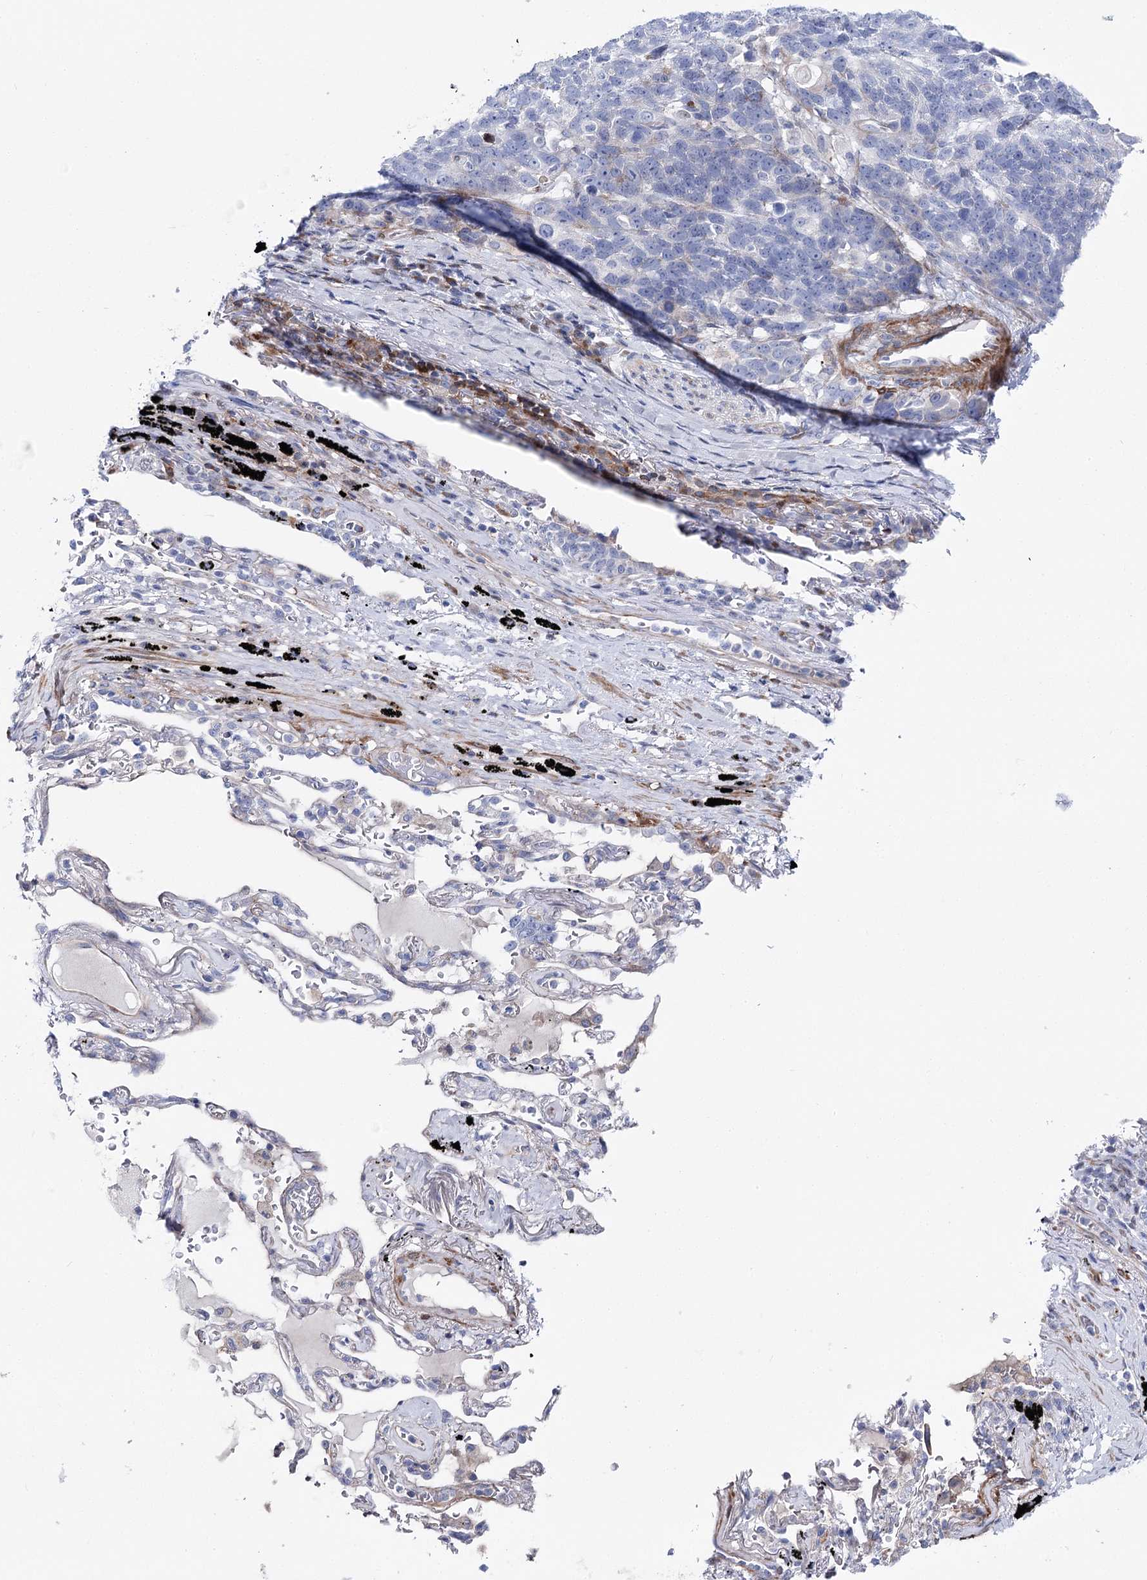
{"staining": {"intensity": "negative", "quantity": "none", "location": "none"}, "tissue": "lung cancer", "cell_type": "Tumor cells", "image_type": "cancer", "snomed": [{"axis": "morphology", "description": "Squamous cell carcinoma, NOS"}, {"axis": "topography", "description": "Lung"}], "caption": "Lung cancer (squamous cell carcinoma) was stained to show a protein in brown. There is no significant positivity in tumor cells.", "gene": "ANKRD23", "patient": {"sex": "male", "age": 66}}